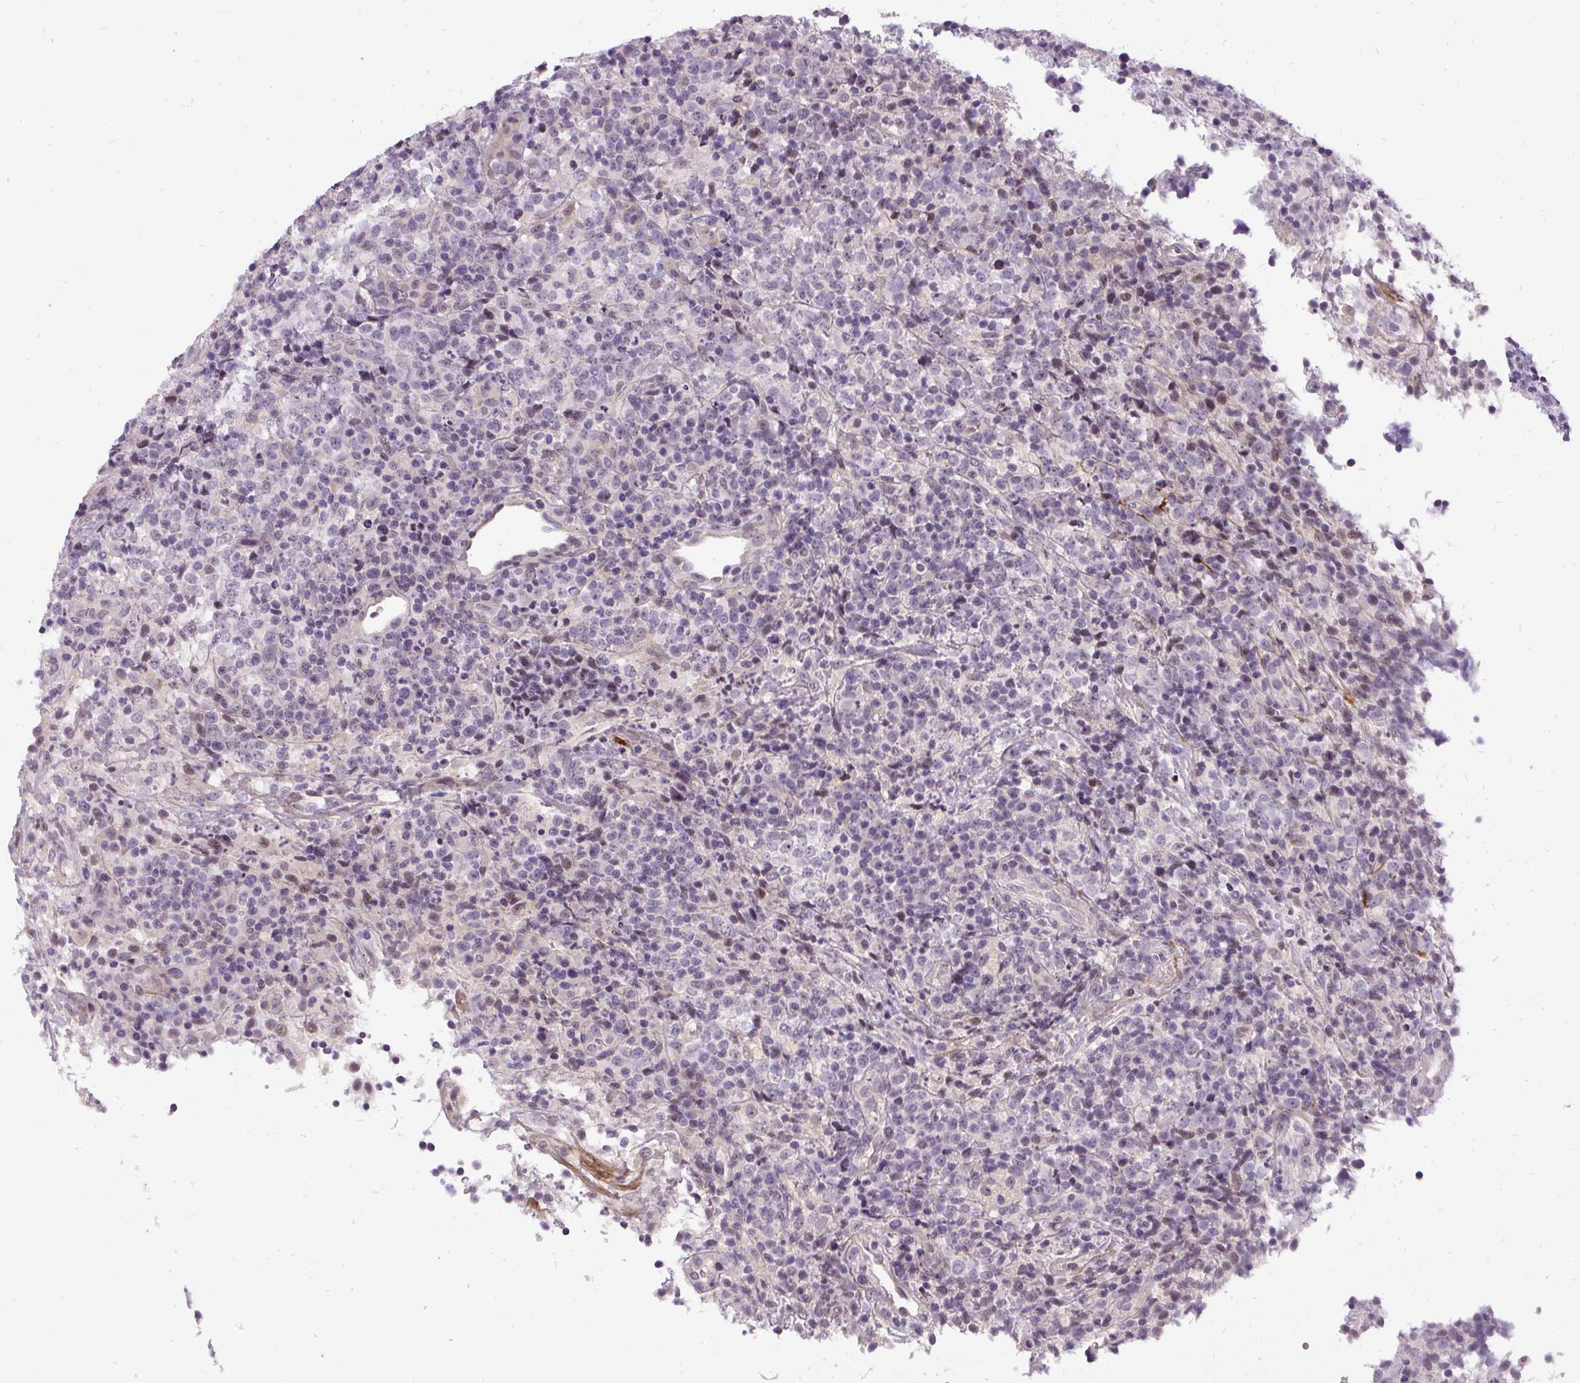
{"staining": {"intensity": "negative", "quantity": "none", "location": "none"}, "tissue": "lymphoma", "cell_type": "Tumor cells", "image_type": "cancer", "snomed": [{"axis": "morphology", "description": "Malignant lymphoma, non-Hodgkin's type, High grade"}, {"axis": "topography", "description": "Lymph node"}], "caption": "The histopathology image reveals no staining of tumor cells in high-grade malignant lymphoma, non-Hodgkin's type.", "gene": "FAM117B", "patient": {"sex": "male", "age": 54}}